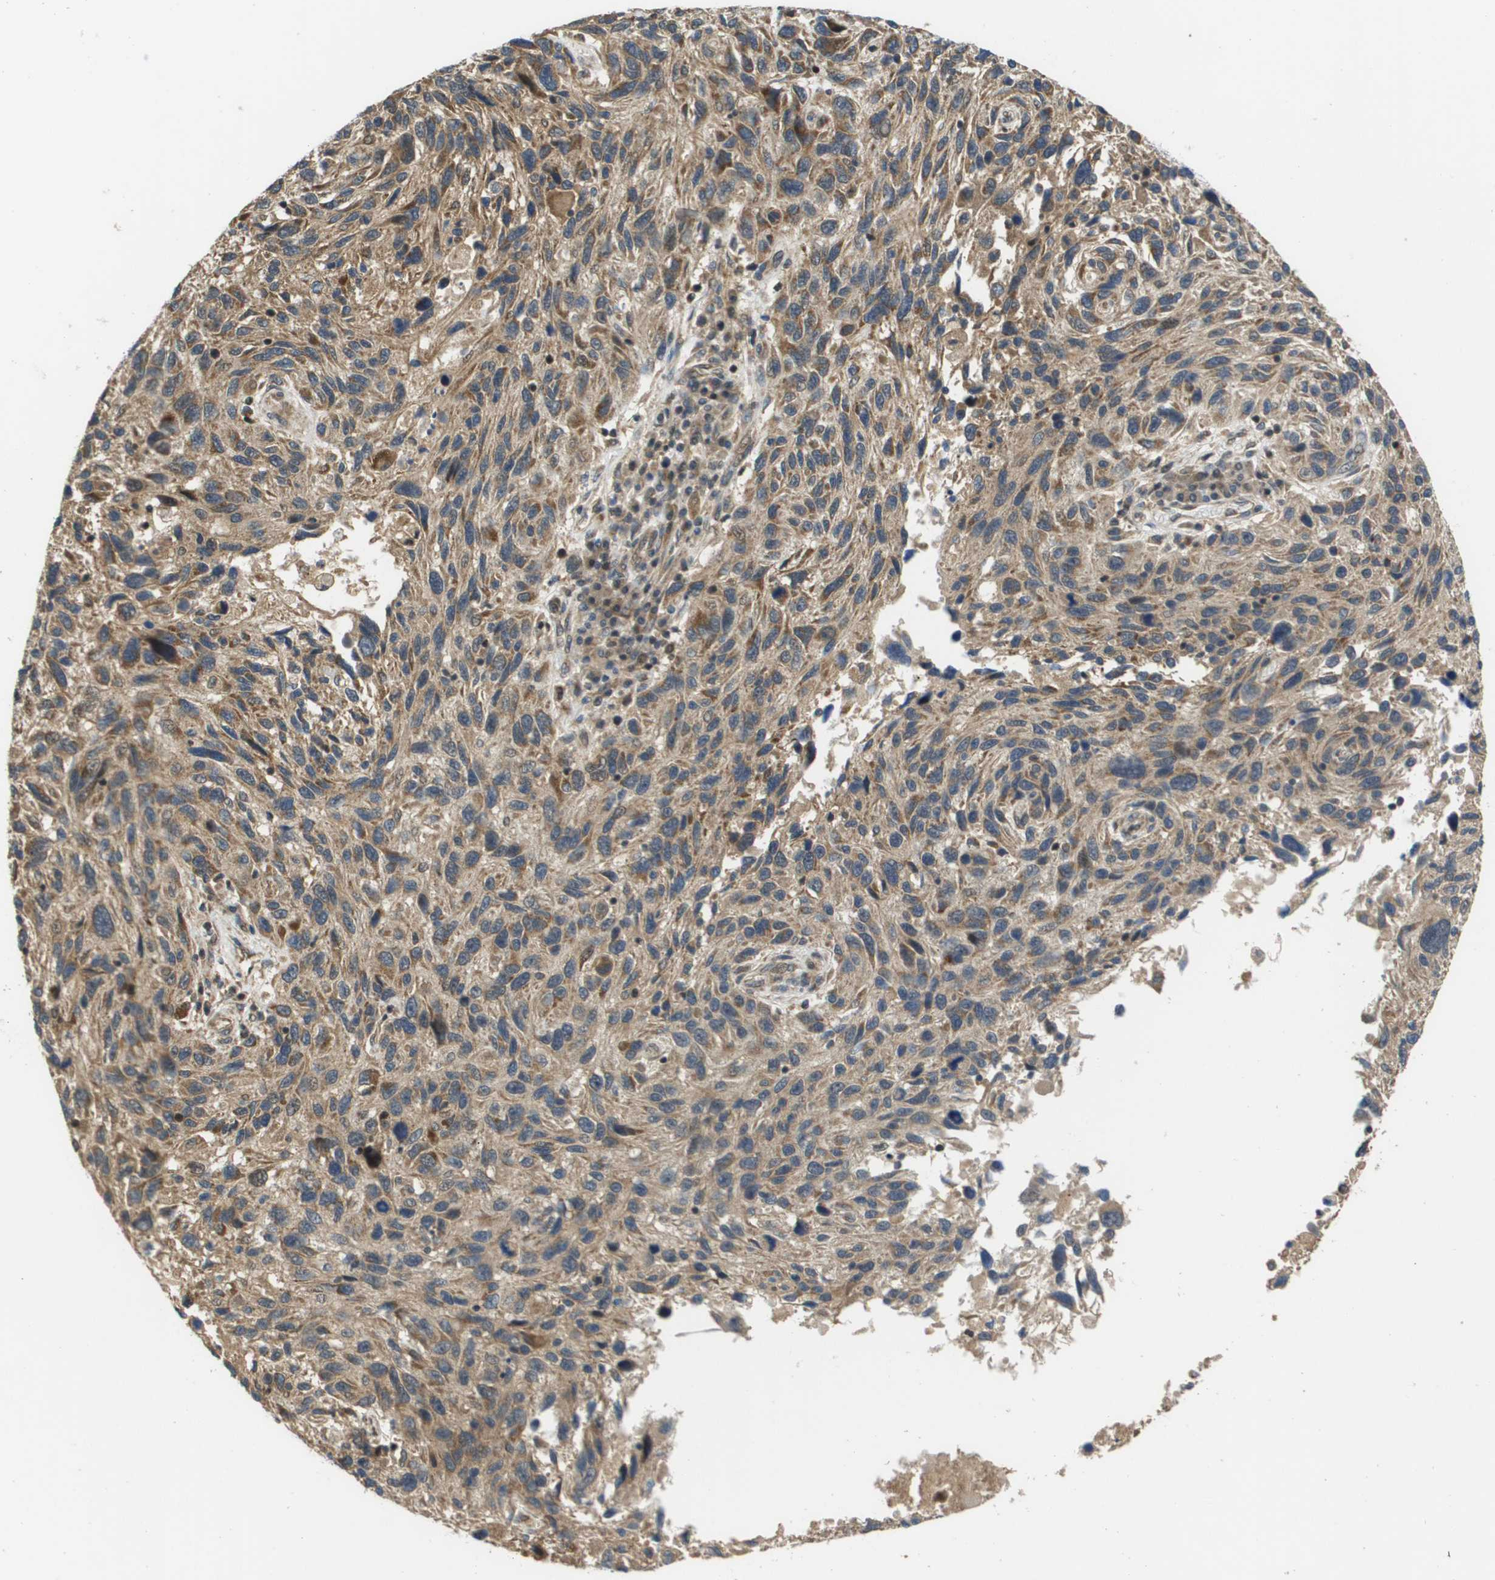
{"staining": {"intensity": "moderate", "quantity": "<25%", "location": "cytoplasmic/membranous"}, "tissue": "melanoma", "cell_type": "Tumor cells", "image_type": "cancer", "snomed": [{"axis": "morphology", "description": "Malignant melanoma, NOS"}, {"axis": "topography", "description": "Skin"}], "caption": "High-magnification brightfield microscopy of melanoma stained with DAB (brown) and counterstained with hematoxylin (blue). tumor cells exhibit moderate cytoplasmic/membranous positivity is appreciated in approximately<25% of cells.", "gene": "RBM38", "patient": {"sex": "male", "age": 53}}